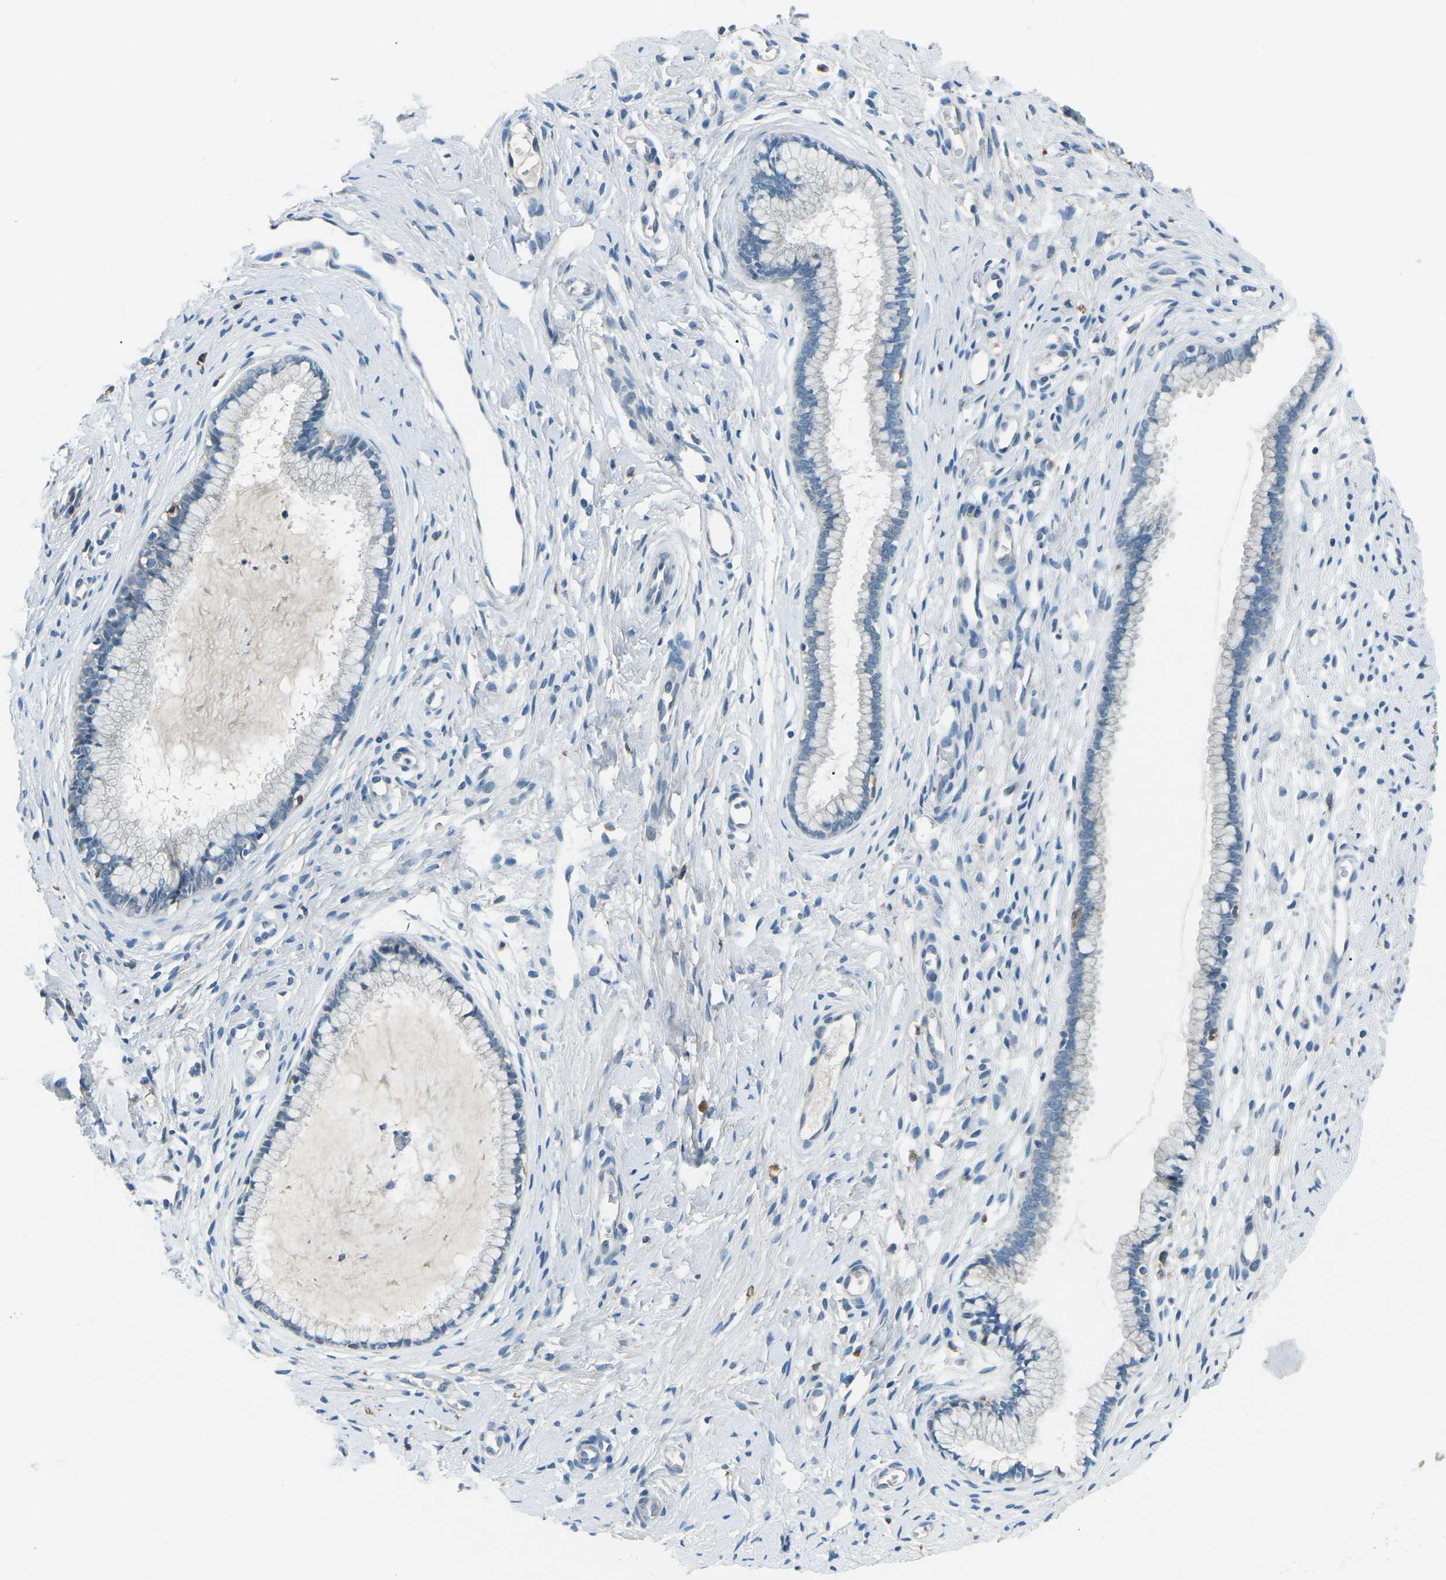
{"staining": {"intensity": "negative", "quantity": "none", "location": "none"}, "tissue": "cervix", "cell_type": "Glandular cells", "image_type": "normal", "snomed": [{"axis": "morphology", "description": "Normal tissue, NOS"}, {"axis": "topography", "description": "Cervix"}], "caption": "The micrograph exhibits no staining of glandular cells in benign cervix.", "gene": "CD1D", "patient": {"sex": "female", "age": 65}}